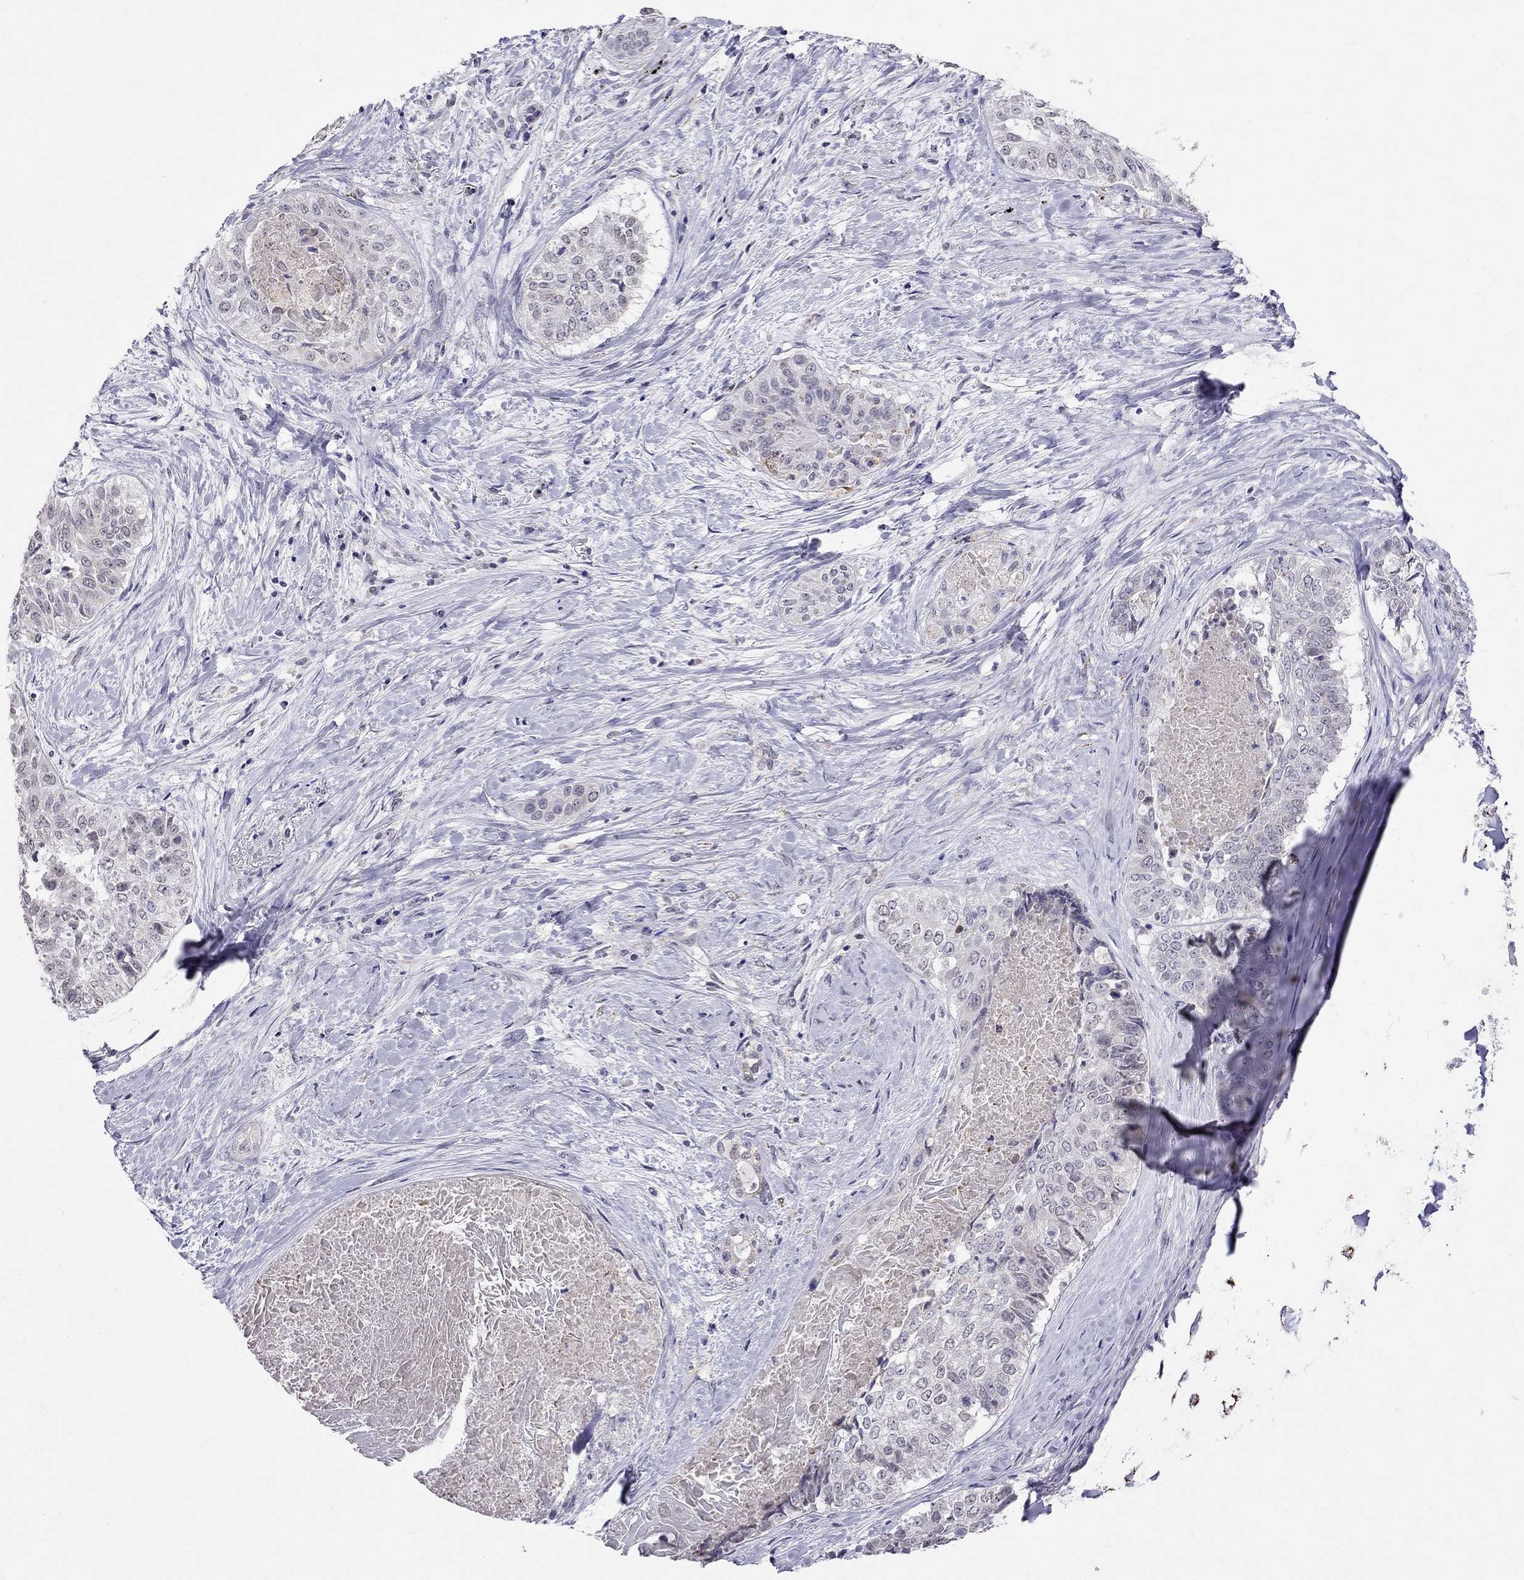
{"staining": {"intensity": "negative", "quantity": "none", "location": "none"}, "tissue": "lung cancer", "cell_type": "Tumor cells", "image_type": "cancer", "snomed": [{"axis": "morphology", "description": "Squamous cell carcinoma, NOS"}, {"axis": "topography", "description": "Lung"}], "caption": "The photomicrograph shows no staining of tumor cells in lung cancer.", "gene": "MYO3B", "patient": {"sex": "male", "age": 64}}